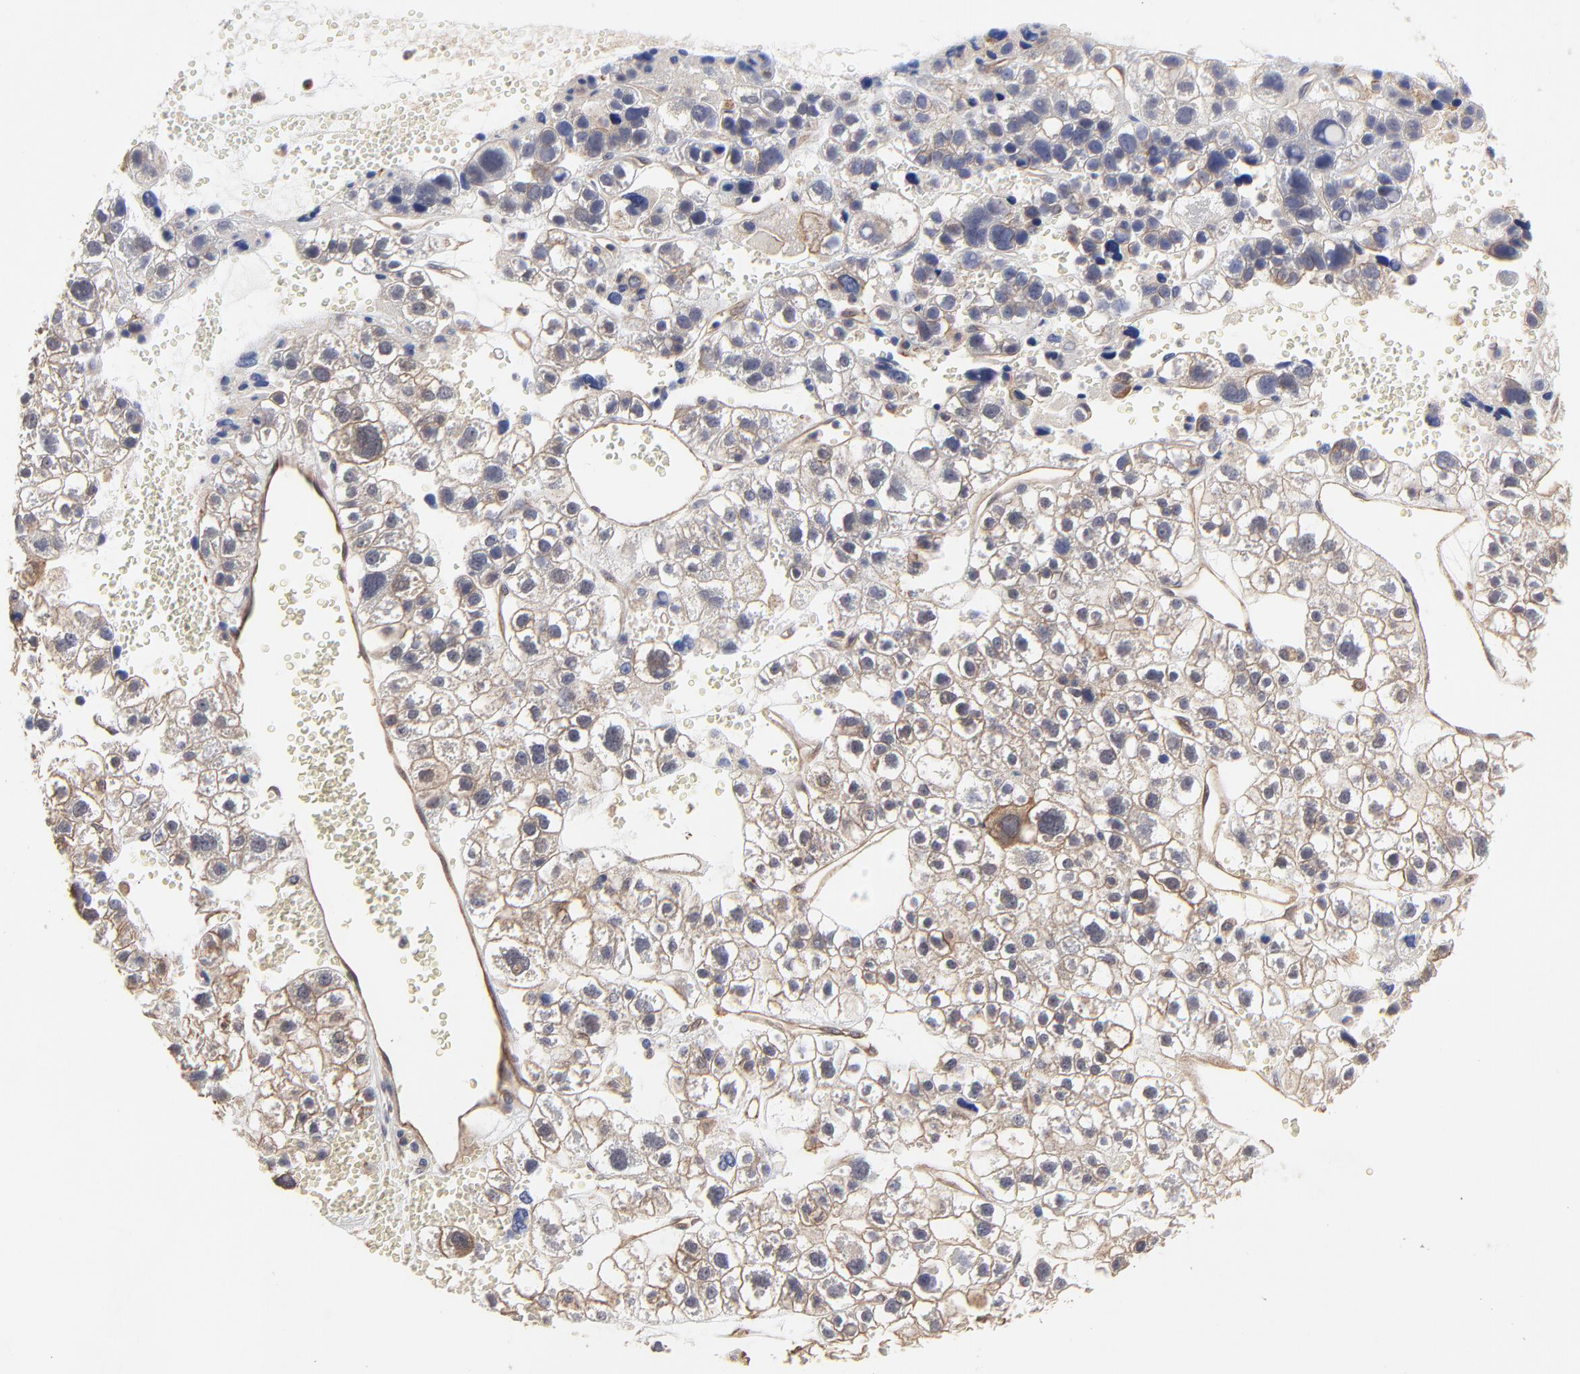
{"staining": {"intensity": "moderate", "quantity": ">75%", "location": "cytoplasmic/membranous"}, "tissue": "liver cancer", "cell_type": "Tumor cells", "image_type": "cancer", "snomed": [{"axis": "morphology", "description": "Carcinoma, Hepatocellular, NOS"}, {"axis": "topography", "description": "Liver"}], "caption": "Liver cancer stained for a protein (brown) reveals moderate cytoplasmic/membranous positive expression in approximately >75% of tumor cells.", "gene": "ARMT1", "patient": {"sex": "female", "age": 85}}